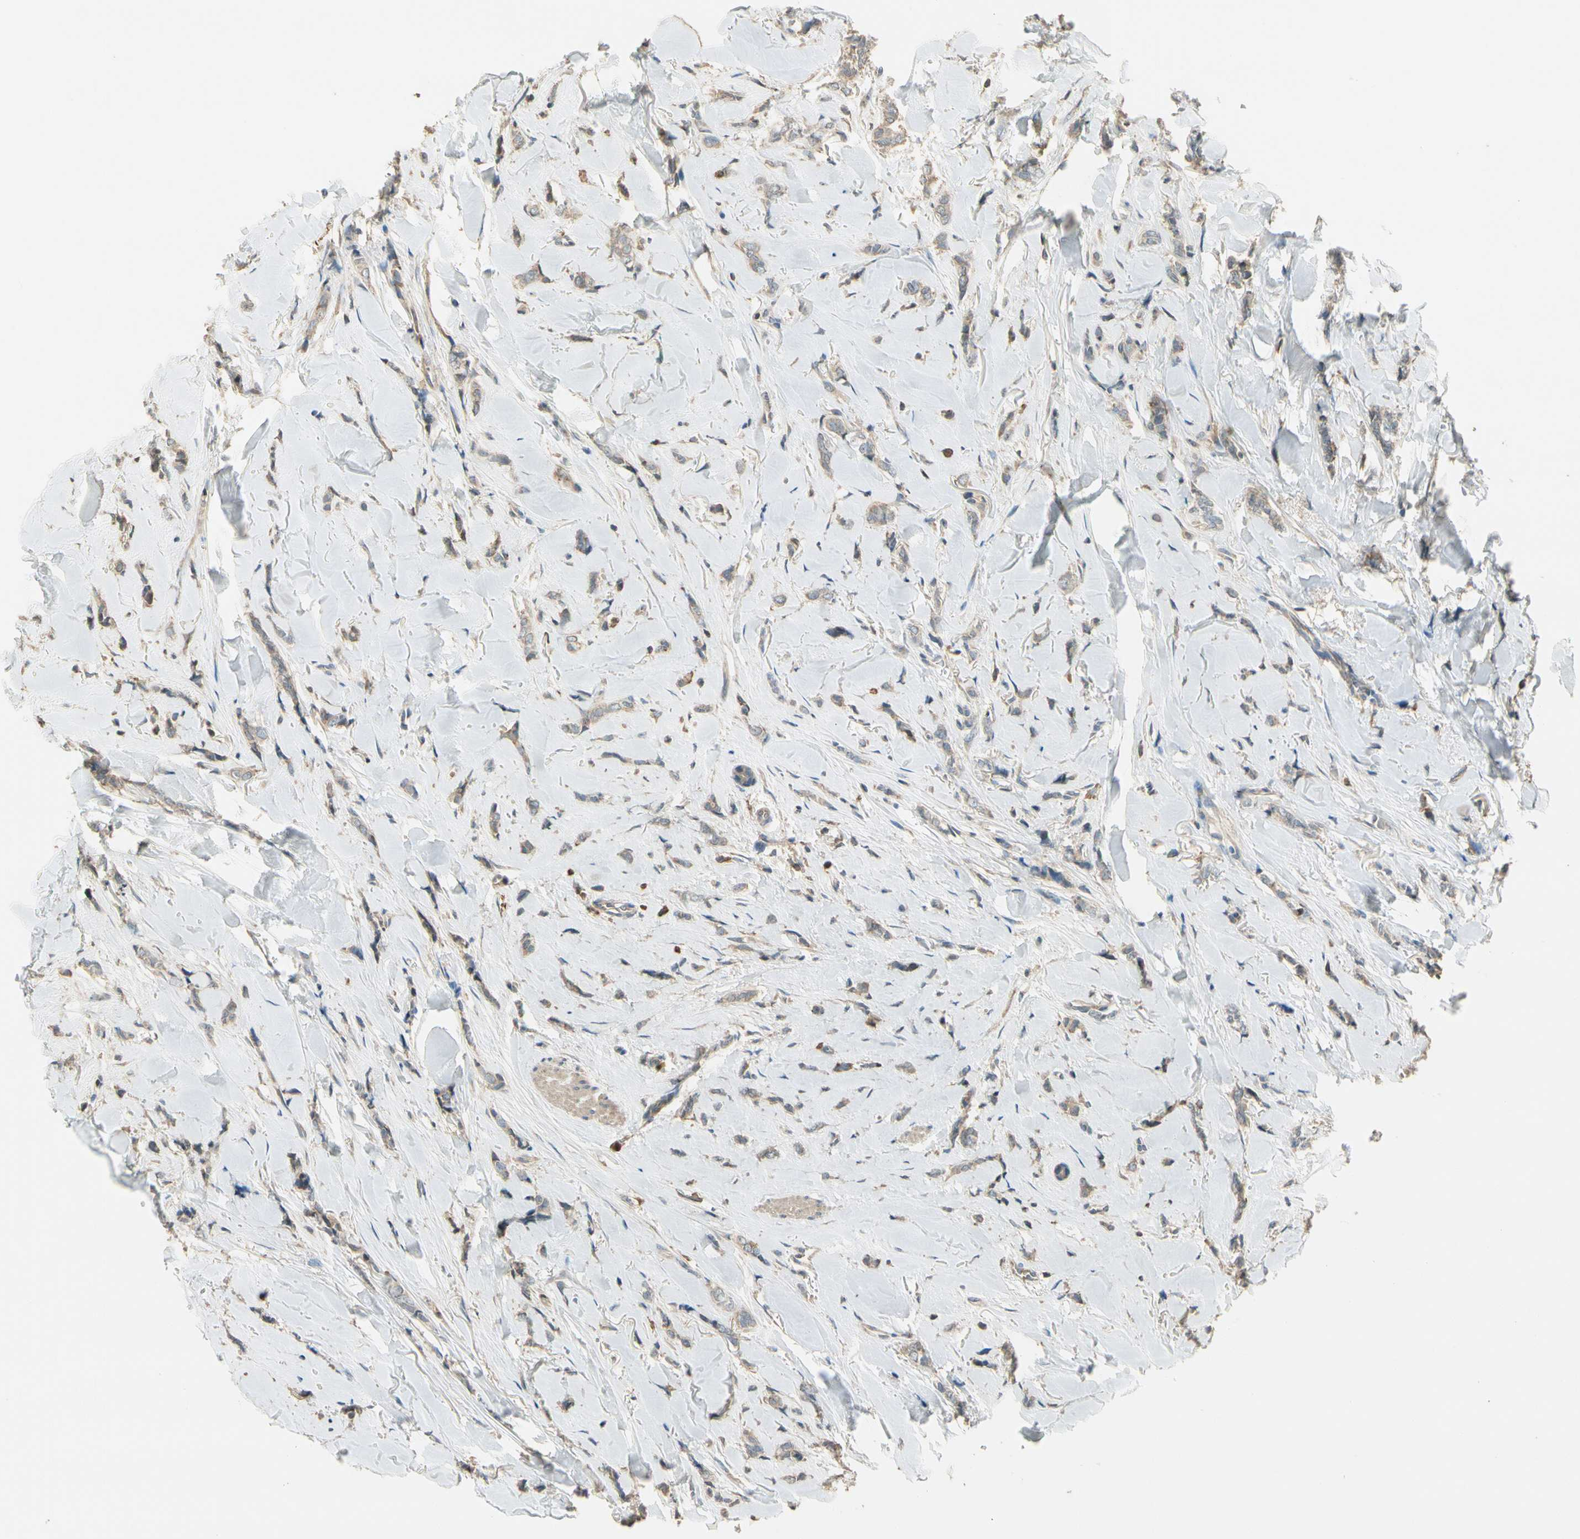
{"staining": {"intensity": "weak", "quantity": ">75%", "location": "cytoplasmic/membranous"}, "tissue": "breast cancer", "cell_type": "Tumor cells", "image_type": "cancer", "snomed": [{"axis": "morphology", "description": "Lobular carcinoma"}, {"axis": "topography", "description": "Skin"}, {"axis": "topography", "description": "Breast"}], "caption": "Breast cancer stained with a protein marker demonstrates weak staining in tumor cells.", "gene": "PLXNA1", "patient": {"sex": "female", "age": 46}}